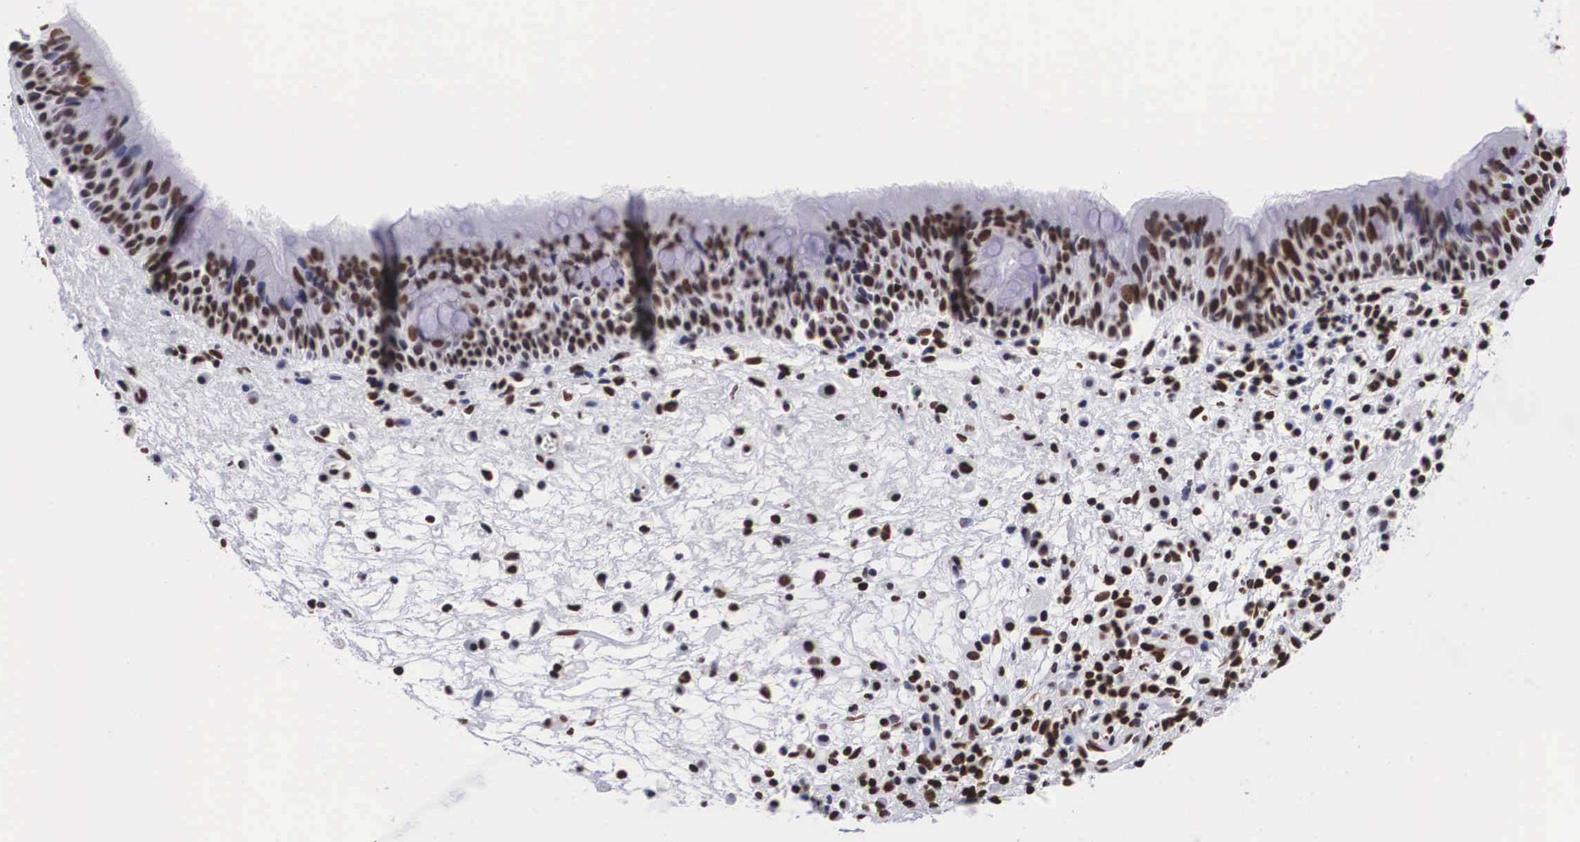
{"staining": {"intensity": "strong", "quantity": ">75%", "location": "nuclear"}, "tissue": "nasopharynx", "cell_type": "Respiratory epithelial cells", "image_type": "normal", "snomed": [{"axis": "morphology", "description": "Normal tissue, NOS"}, {"axis": "topography", "description": "Nasopharynx"}], "caption": "Unremarkable nasopharynx shows strong nuclear expression in about >75% of respiratory epithelial cells, visualized by immunohistochemistry.", "gene": "MECP2", "patient": {"sex": "male", "age": 63}}